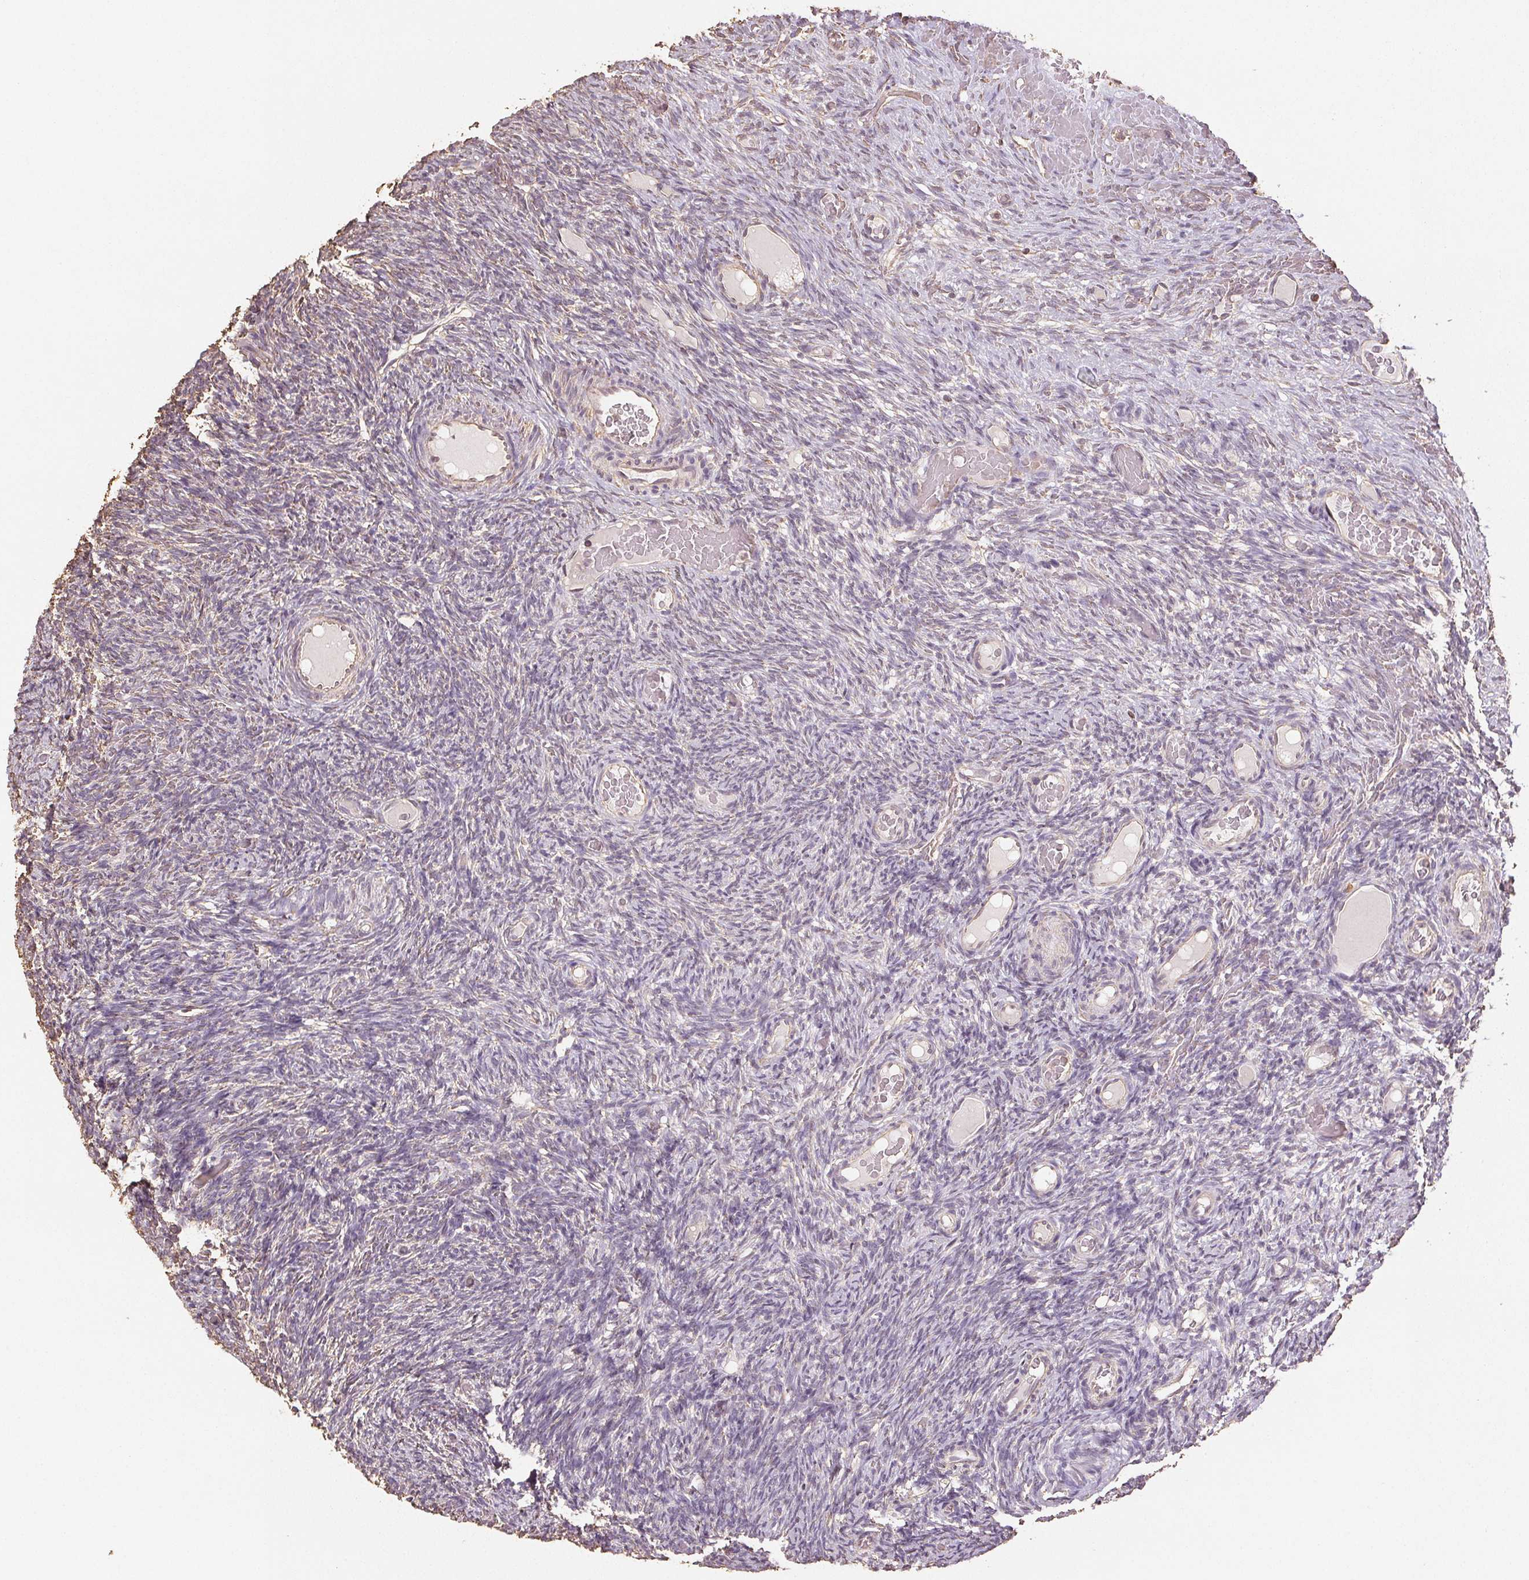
{"staining": {"intensity": "negative", "quantity": "none", "location": "none"}, "tissue": "ovary", "cell_type": "Follicle cells", "image_type": "normal", "snomed": [{"axis": "morphology", "description": "Normal tissue, NOS"}, {"axis": "topography", "description": "Ovary"}], "caption": "Immunohistochemistry (IHC) image of normal ovary: human ovary stained with DAB (3,3'-diaminobenzidine) shows no significant protein positivity in follicle cells.", "gene": "COL7A1", "patient": {"sex": "female", "age": 34}}